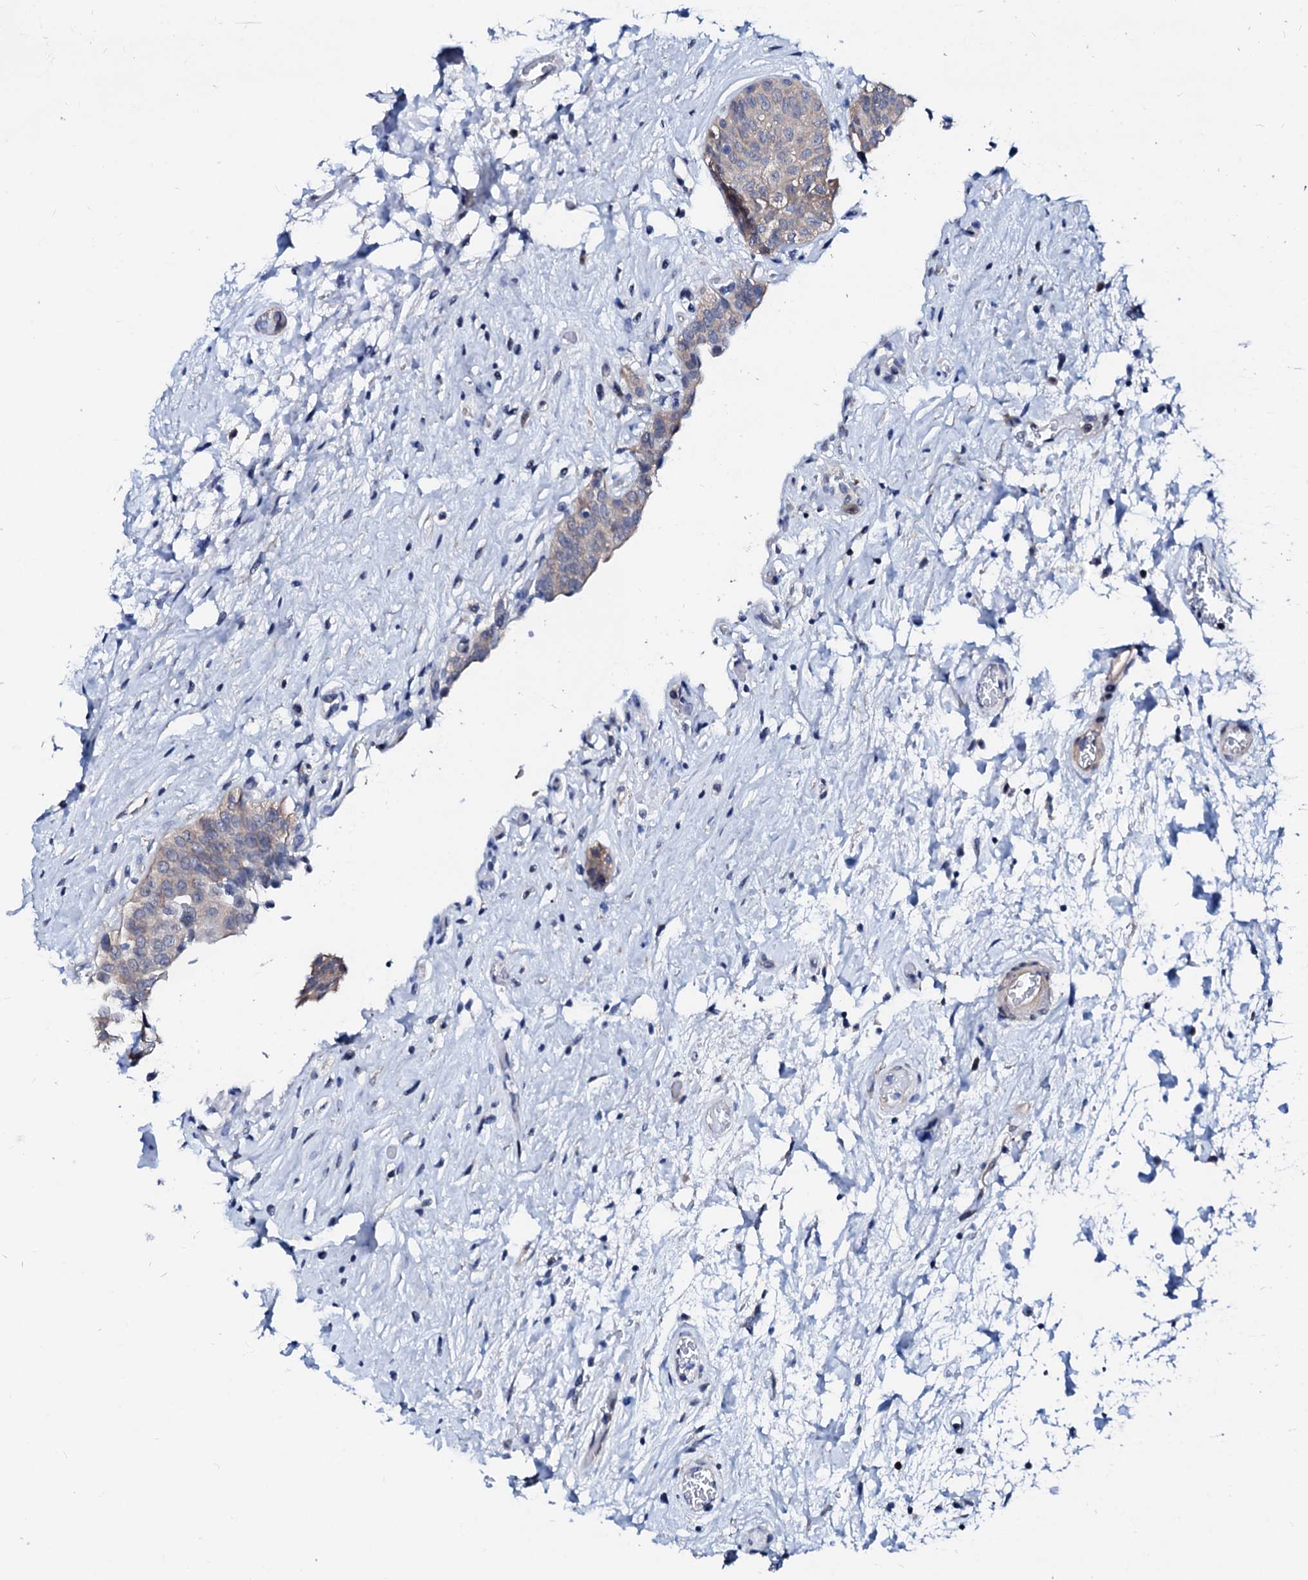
{"staining": {"intensity": "weak", "quantity": "<25%", "location": "cytoplasmic/membranous"}, "tissue": "urinary bladder", "cell_type": "Urothelial cells", "image_type": "normal", "snomed": [{"axis": "morphology", "description": "Normal tissue, NOS"}, {"axis": "topography", "description": "Urinary bladder"}], "caption": "High magnification brightfield microscopy of normal urinary bladder stained with DAB (brown) and counterstained with hematoxylin (blue): urothelial cells show no significant positivity.", "gene": "CSN2", "patient": {"sex": "male", "age": 74}}